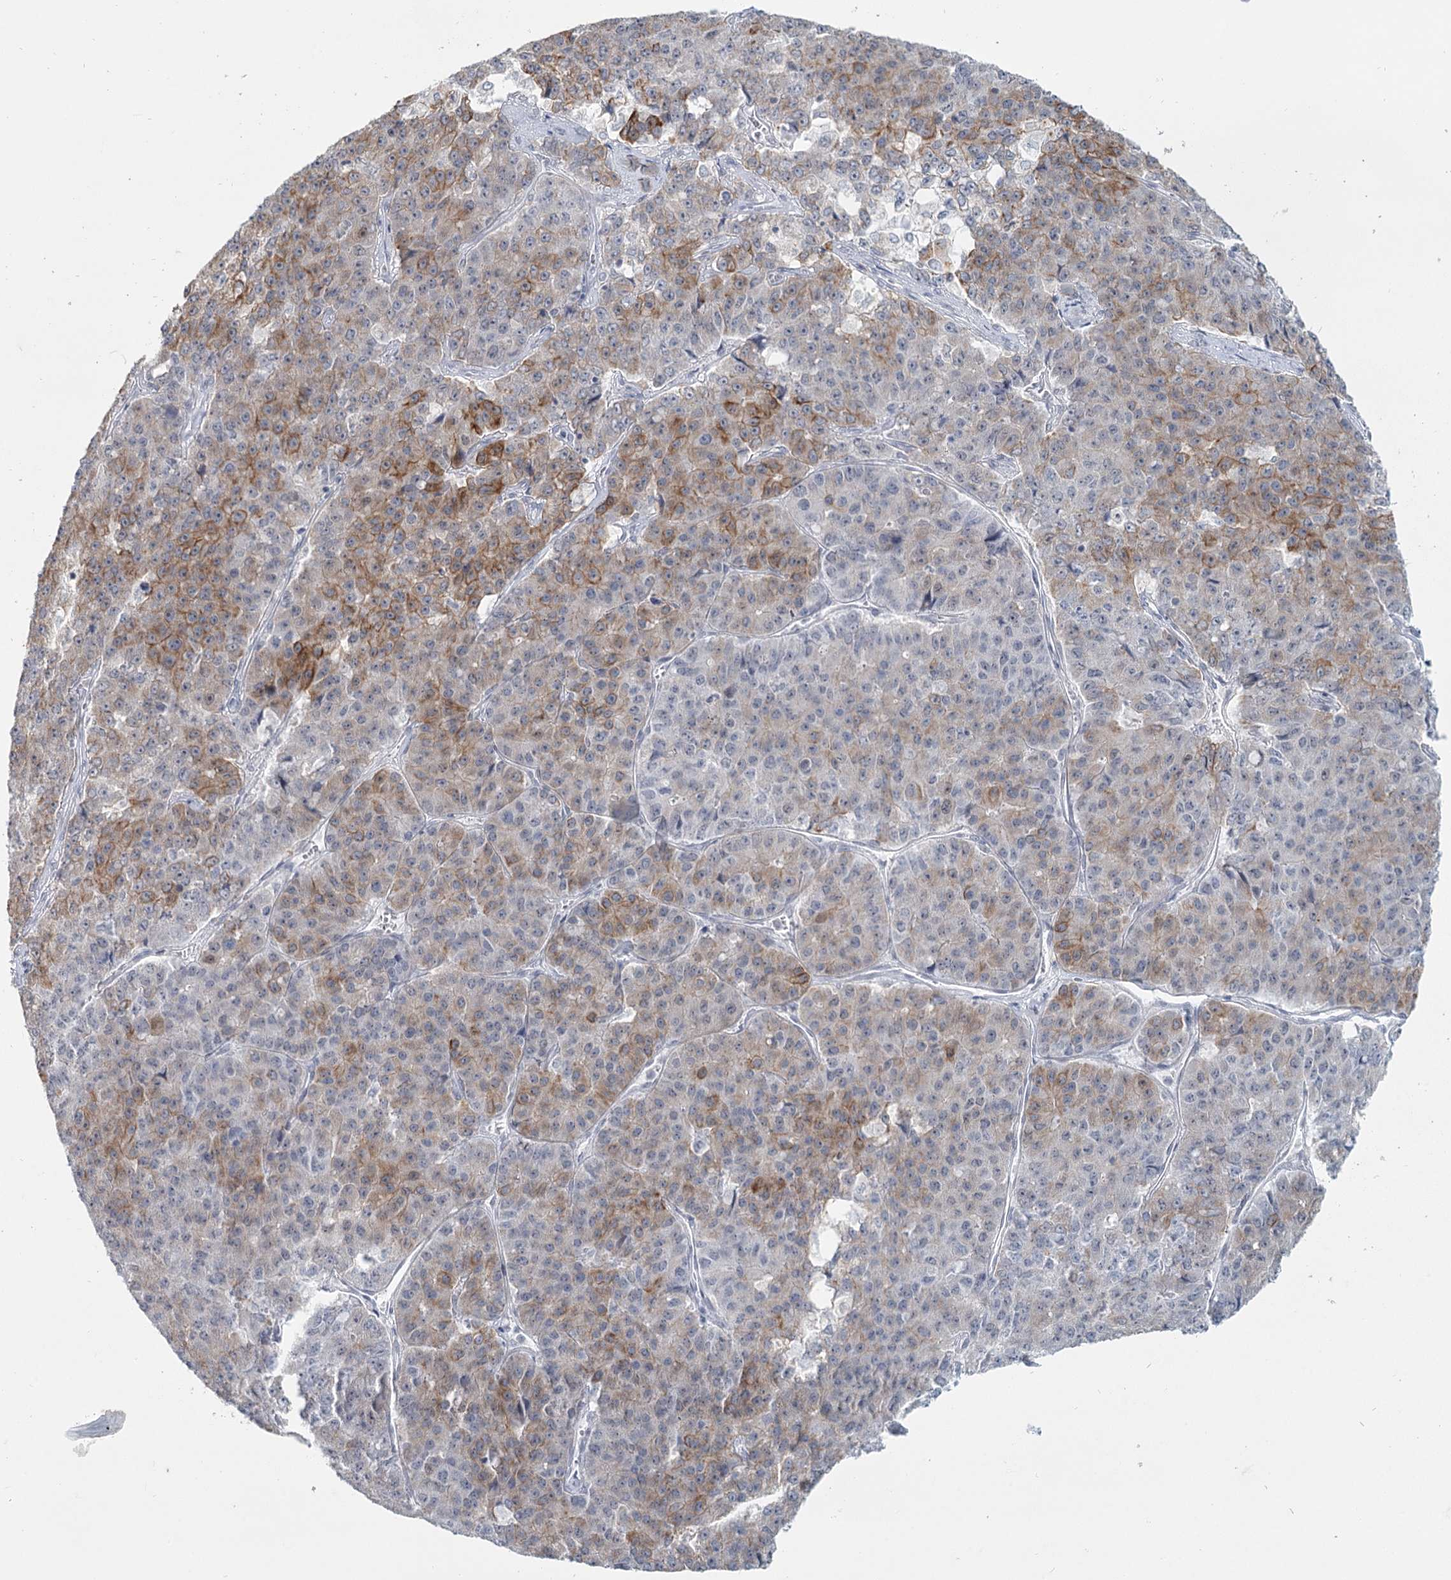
{"staining": {"intensity": "moderate", "quantity": "25%-75%", "location": "cytoplasmic/membranous"}, "tissue": "pancreatic cancer", "cell_type": "Tumor cells", "image_type": "cancer", "snomed": [{"axis": "morphology", "description": "Adenocarcinoma, NOS"}, {"axis": "topography", "description": "Pancreas"}], "caption": "IHC of human pancreatic cancer (adenocarcinoma) exhibits medium levels of moderate cytoplasmic/membranous expression in approximately 25%-75% of tumor cells. Using DAB (3,3'-diaminobenzidine) (brown) and hematoxylin (blue) stains, captured at high magnification using brightfield microscopy.", "gene": "TMEM70", "patient": {"sex": "male", "age": 50}}